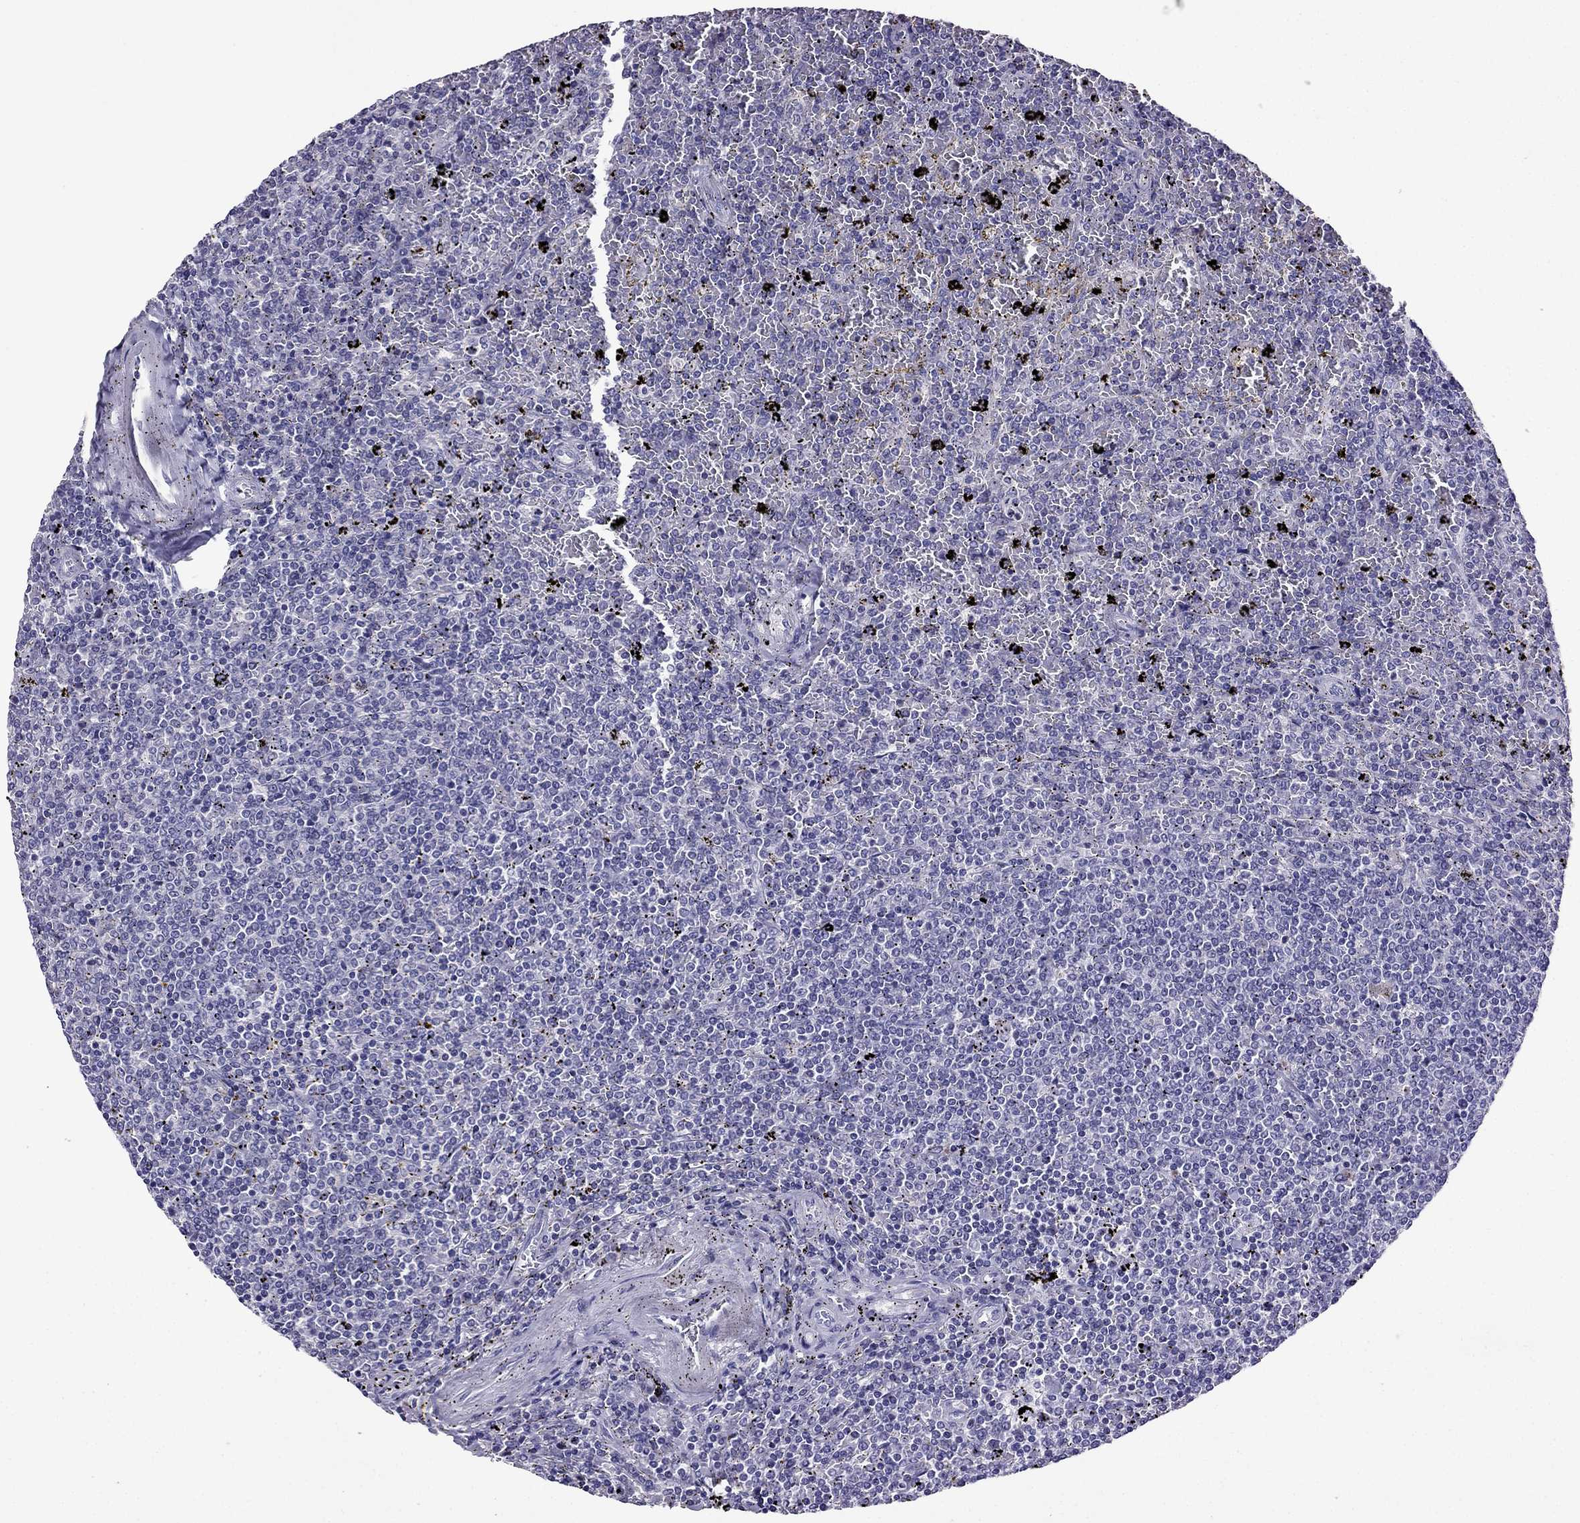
{"staining": {"intensity": "negative", "quantity": "none", "location": "none"}, "tissue": "lymphoma", "cell_type": "Tumor cells", "image_type": "cancer", "snomed": [{"axis": "morphology", "description": "Malignant lymphoma, non-Hodgkin's type, Low grade"}, {"axis": "topography", "description": "Spleen"}], "caption": "Immunohistochemical staining of lymphoma reveals no significant expression in tumor cells.", "gene": "SPTBN4", "patient": {"sex": "female", "age": 77}}